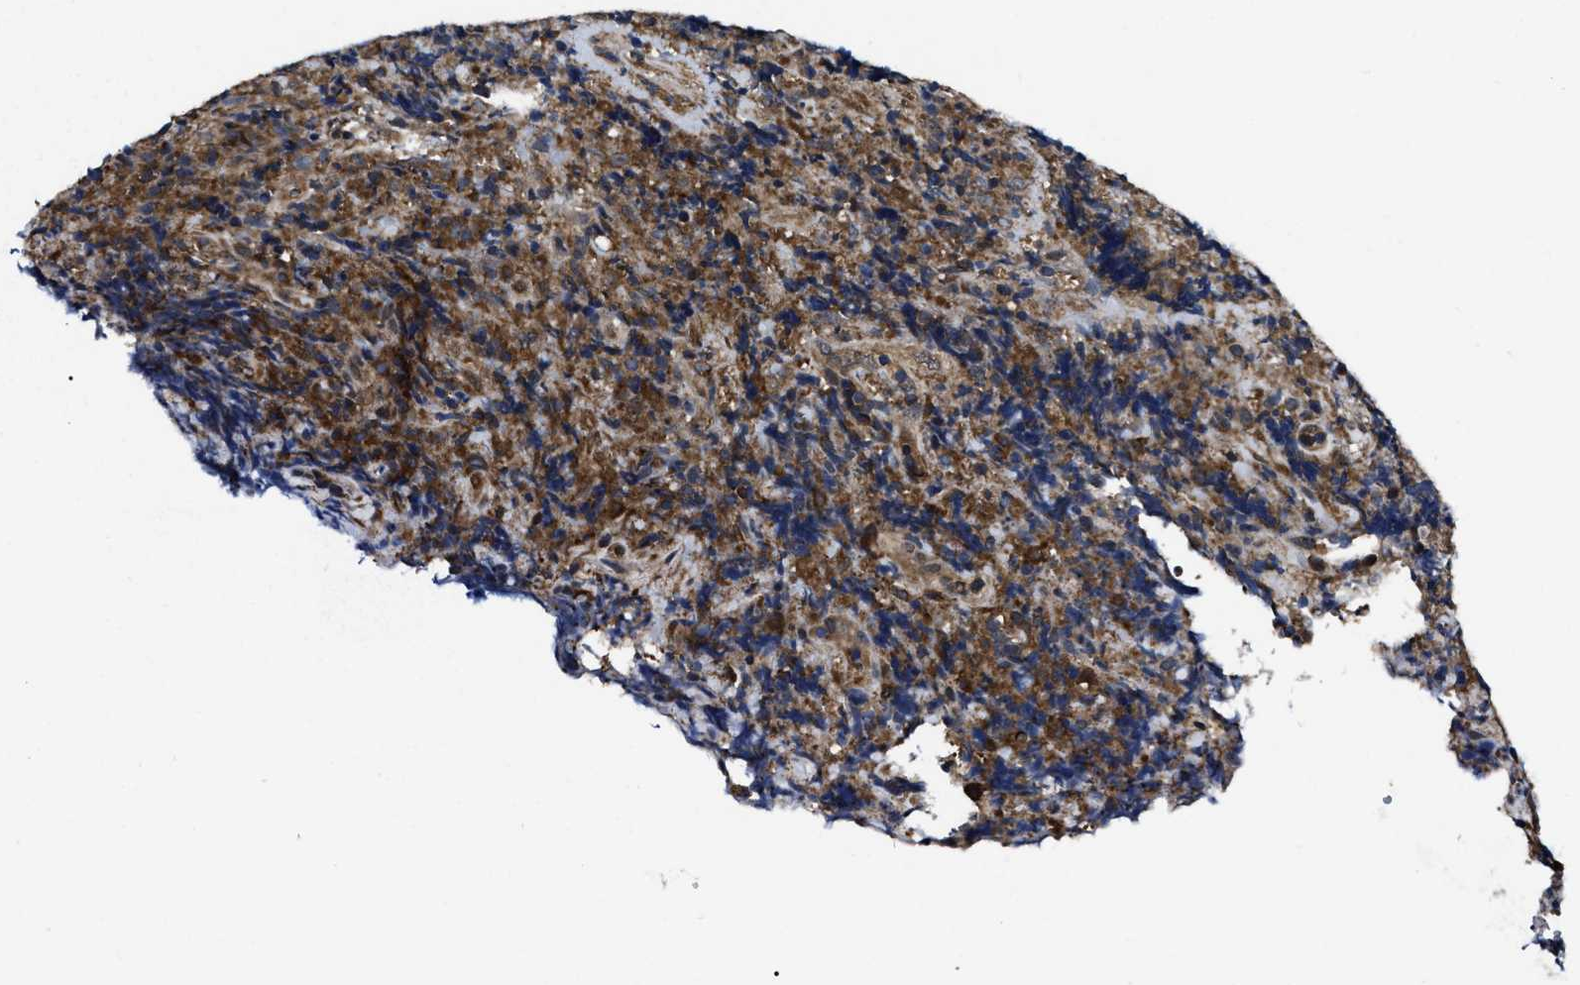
{"staining": {"intensity": "moderate", "quantity": ">75%", "location": "cytoplasmic/membranous"}, "tissue": "lymphoma", "cell_type": "Tumor cells", "image_type": "cancer", "snomed": [{"axis": "morphology", "description": "Malignant lymphoma, non-Hodgkin's type, High grade"}, {"axis": "topography", "description": "Tonsil"}], "caption": "This image exhibits IHC staining of high-grade malignant lymphoma, non-Hodgkin's type, with medium moderate cytoplasmic/membranous expression in about >75% of tumor cells.", "gene": "GET4", "patient": {"sex": "female", "age": 36}}